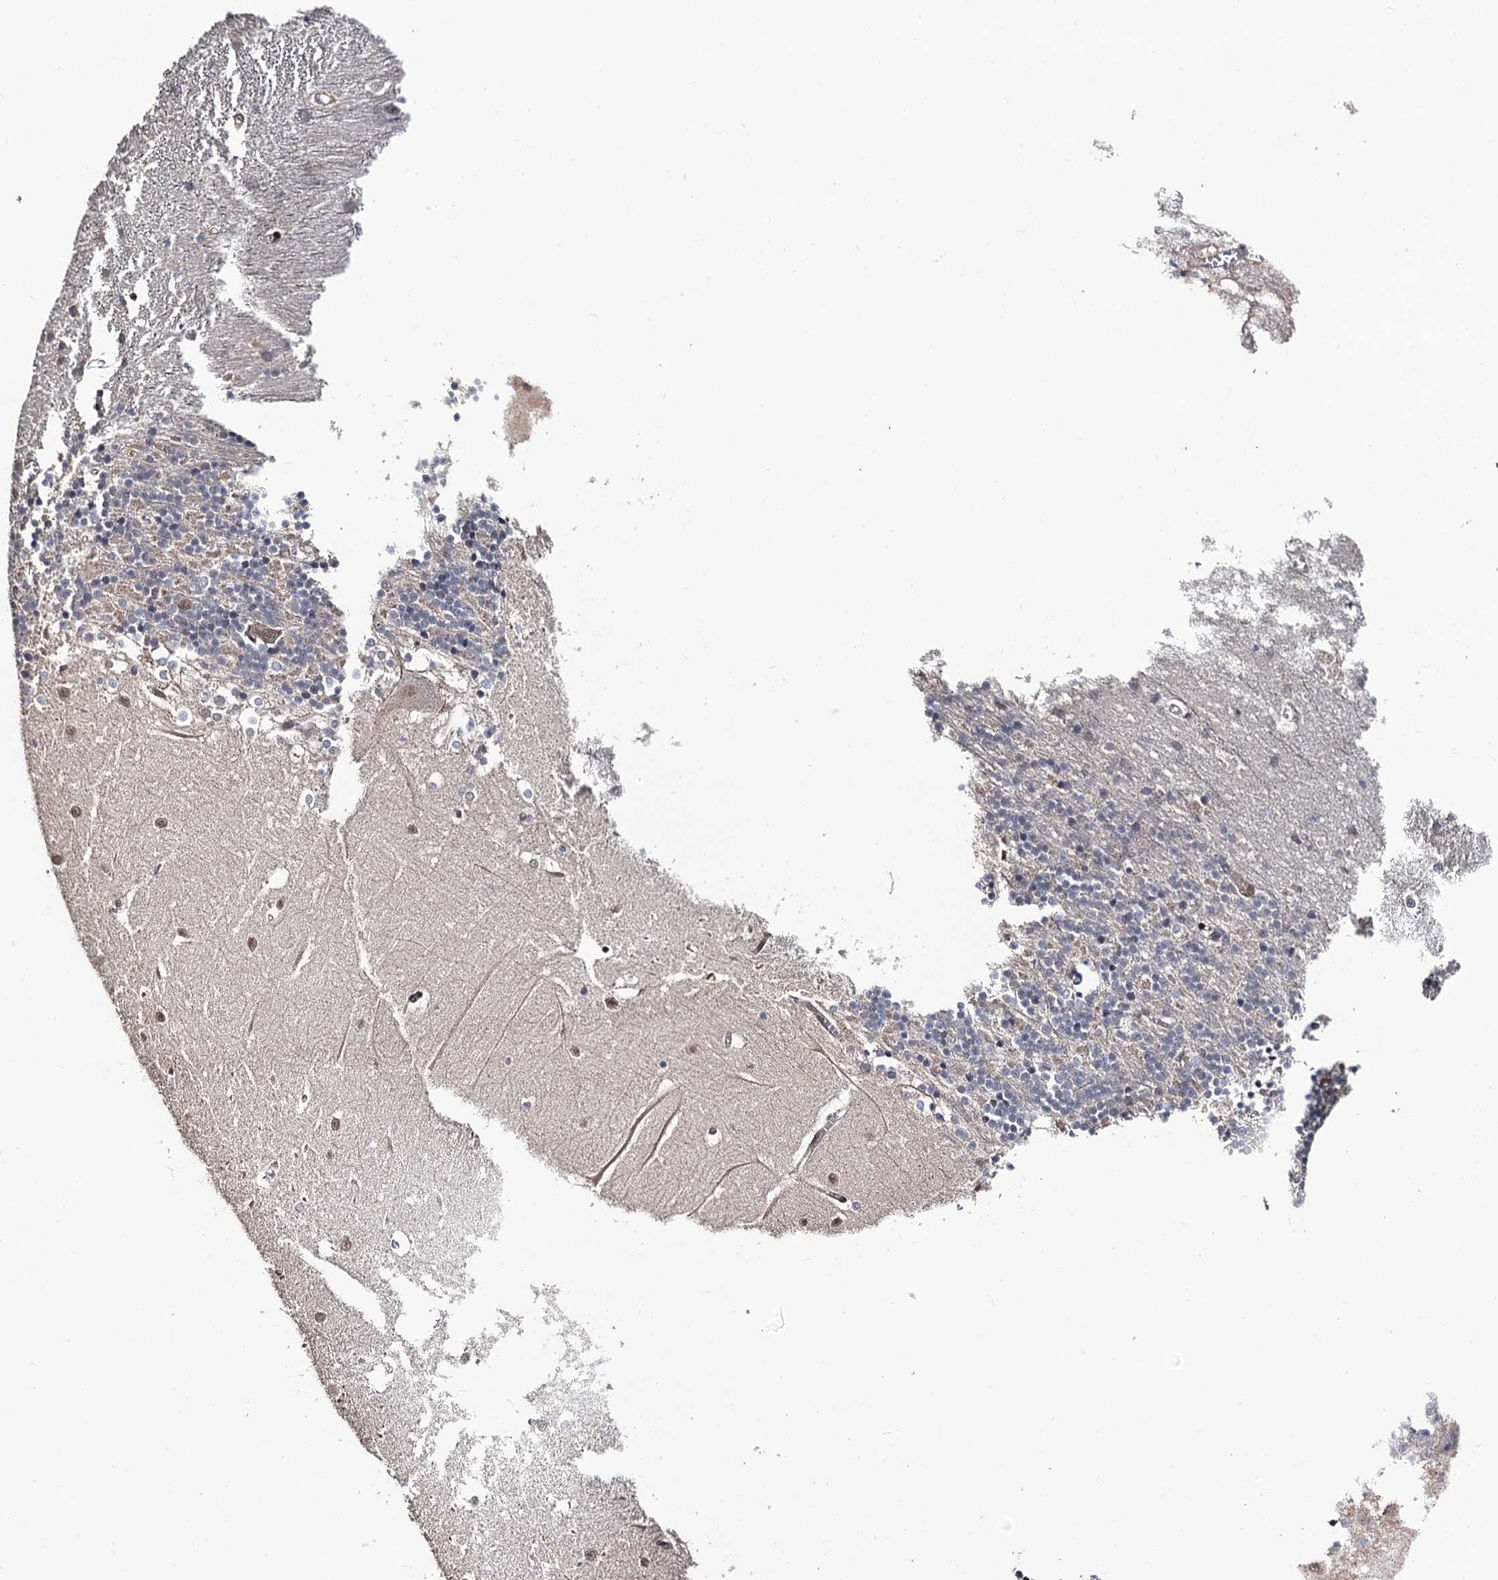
{"staining": {"intensity": "negative", "quantity": "none", "location": "none"}, "tissue": "cerebellum", "cell_type": "Cells in granular layer", "image_type": "normal", "snomed": [{"axis": "morphology", "description": "Normal tissue, NOS"}, {"axis": "topography", "description": "Cerebellum"}], "caption": "IHC photomicrograph of benign cerebellum: cerebellum stained with DAB shows no significant protein staining in cells in granular layer.", "gene": "LRRC63", "patient": {"sex": "male", "age": 37}}